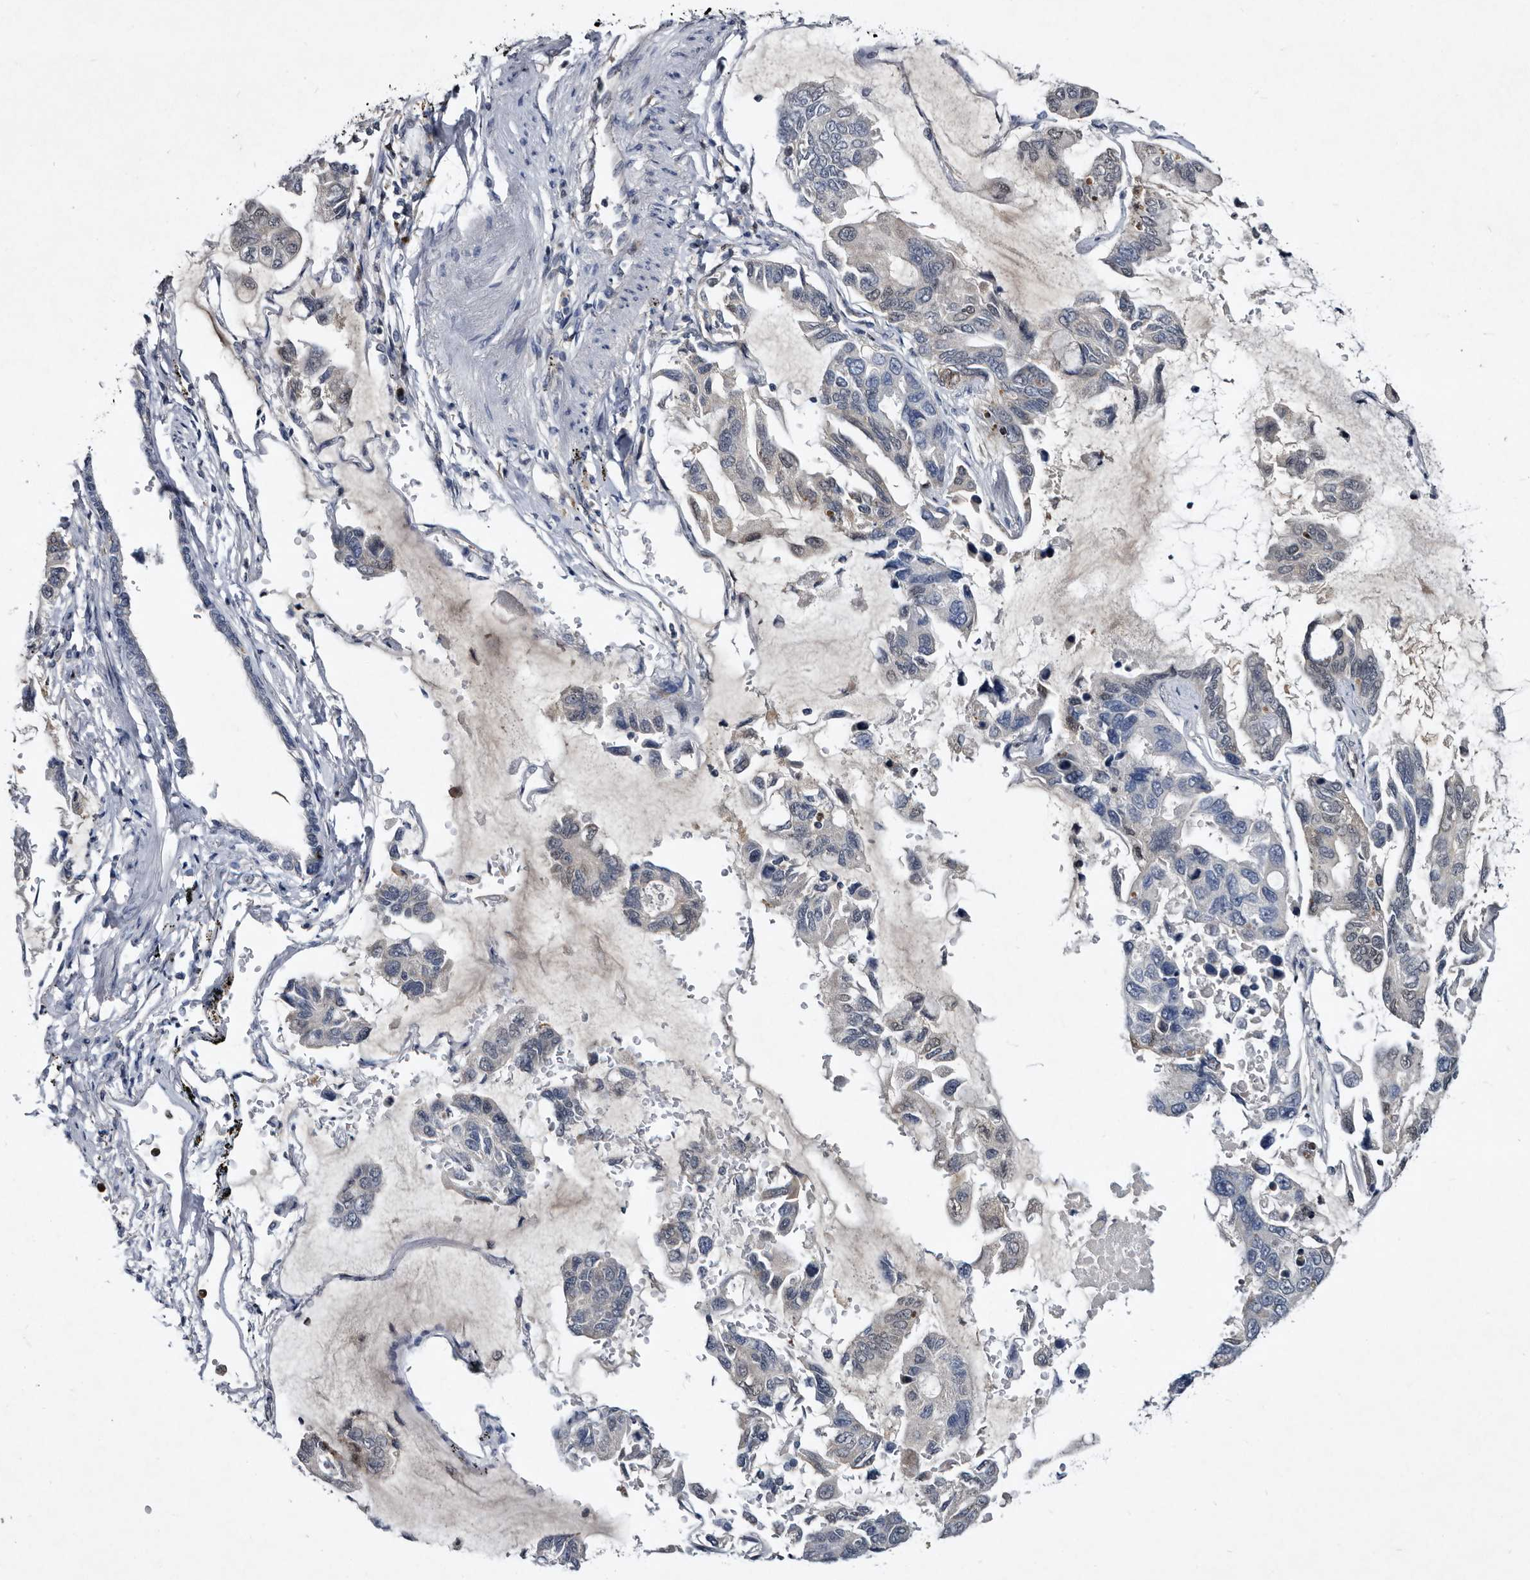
{"staining": {"intensity": "negative", "quantity": "none", "location": "none"}, "tissue": "lung cancer", "cell_type": "Tumor cells", "image_type": "cancer", "snomed": [{"axis": "morphology", "description": "Adenocarcinoma, NOS"}, {"axis": "topography", "description": "Lung"}], "caption": "The photomicrograph demonstrates no significant positivity in tumor cells of lung cancer (adenocarcinoma). (DAB (3,3'-diaminobenzidine) immunohistochemistry (IHC) visualized using brightfield microscopy, high magnification).", "gene": "SERPINB8", "patient": {"sex": "male", "age": 64}}